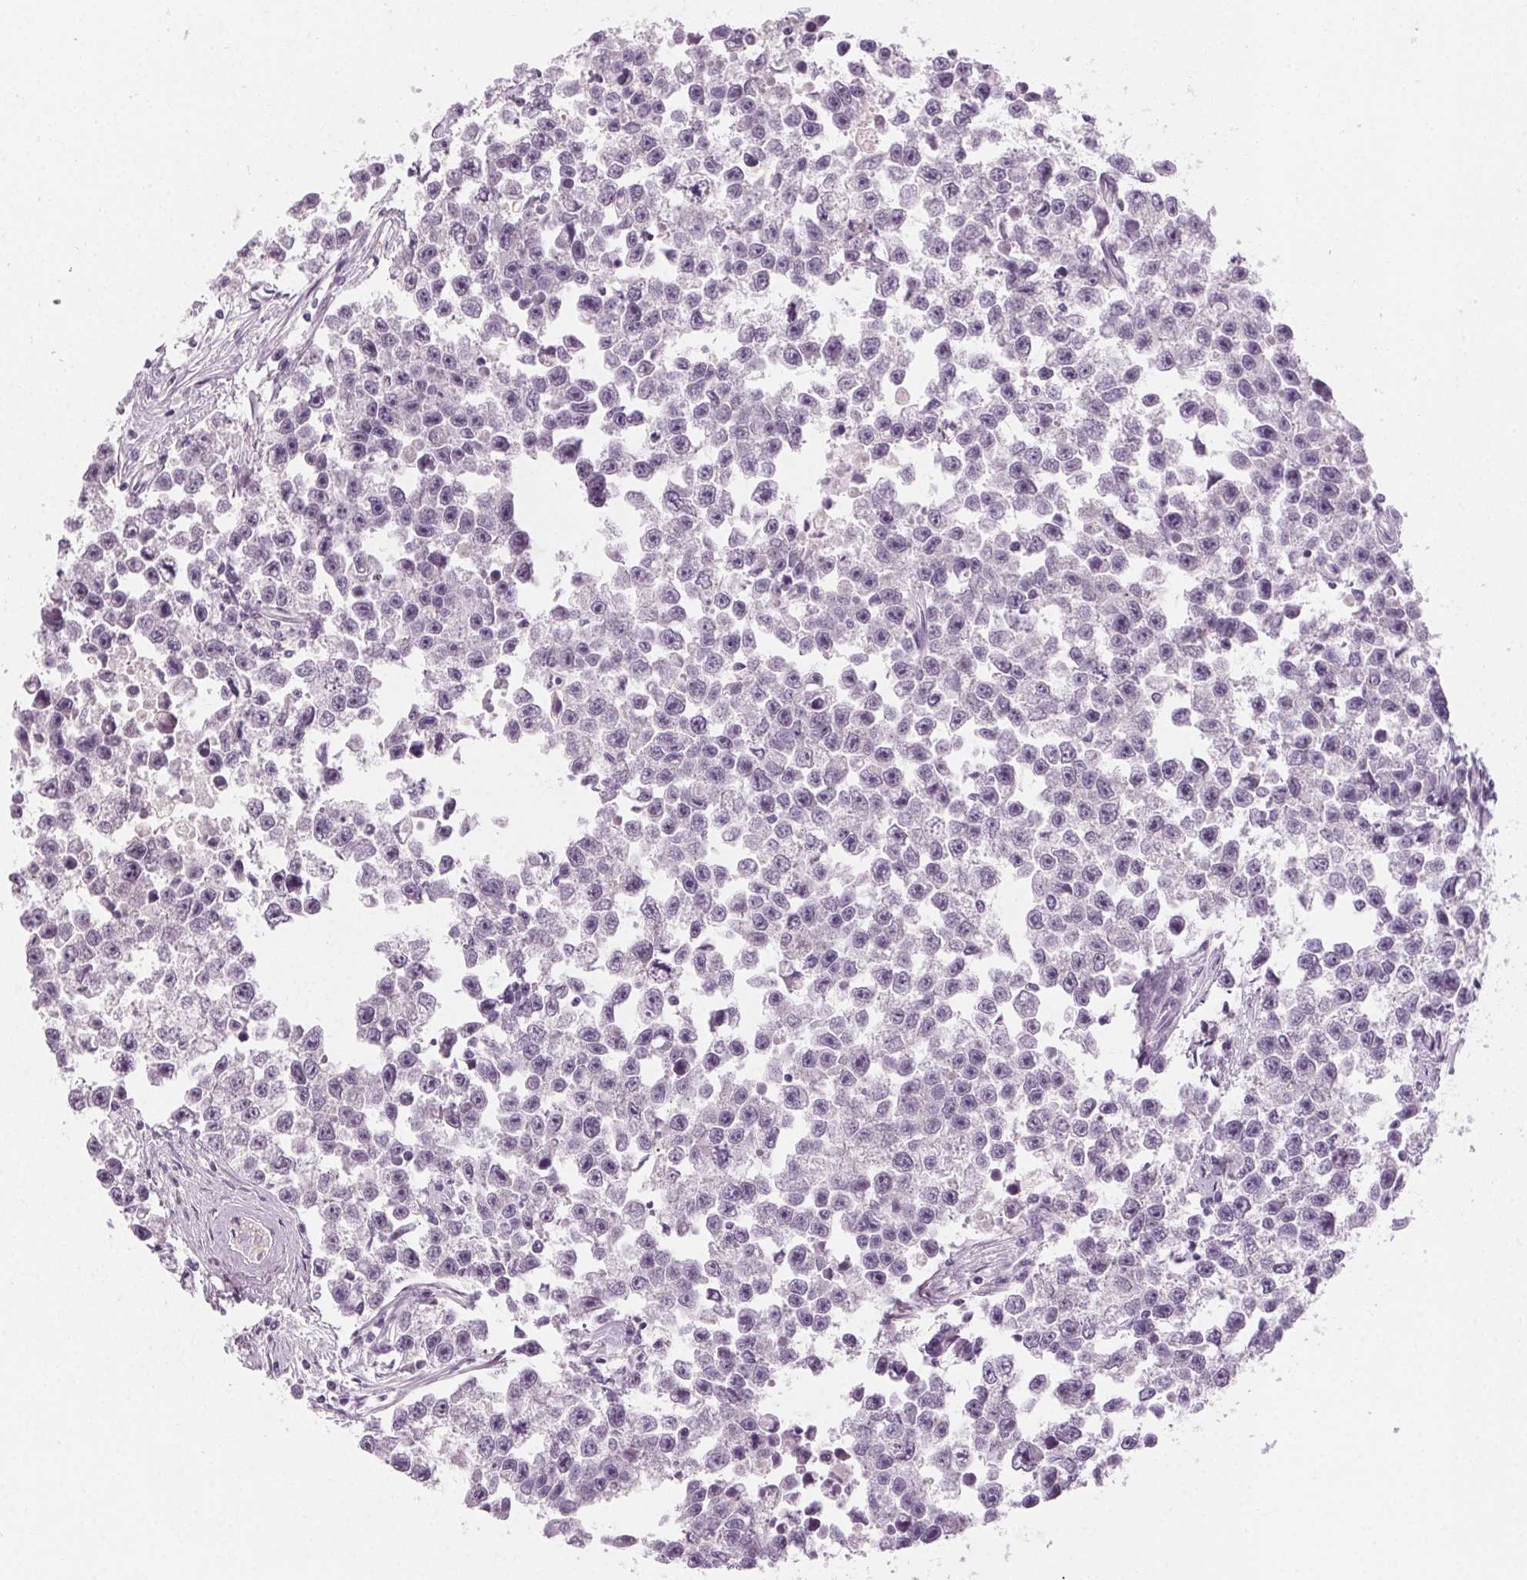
{"staining": {"intensity": "negative", "quantity": "none", "location": "none"}, "tissue": "testis cancer", "cell_type": "Tumor cells", "image_type": "cancer", "snomed": [{"axis": "morphology", "description": "Seminoma, NOS"}, {"axis": "topography", "description": "Testis"}], "caption": "Testis cancer was stained to show a protein in brown. There is no significant positivity in tumor cells.", "gene": "HSF5", "patient": {"sex": "male", "age": 26}}